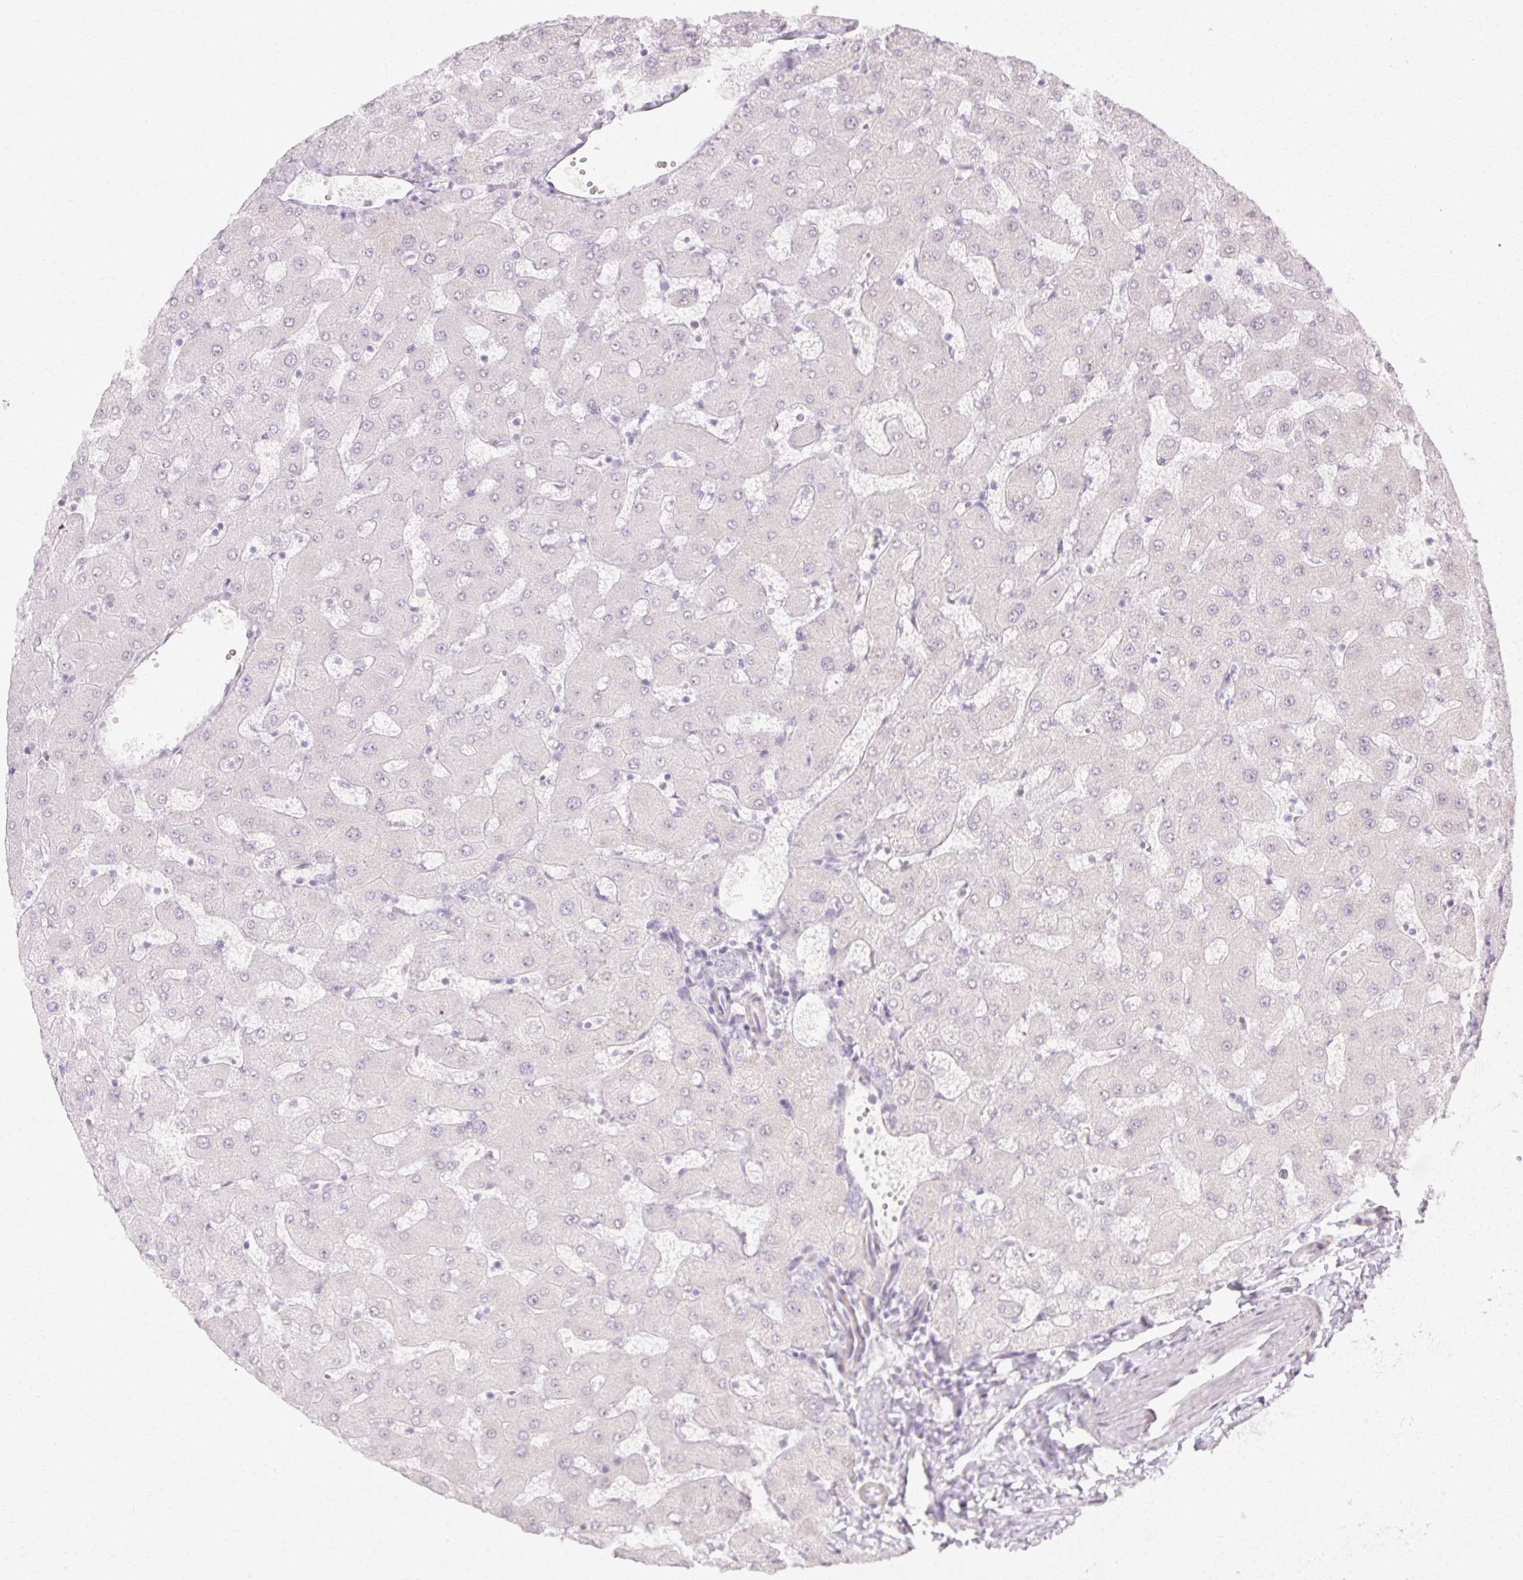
{"staining": {"intensity": "negative", "quantity": "none", "location": "none"}, "tissue": "liver", "cell_type": "Cholangiocytes", "image_type": "normal", "snomed": [{"axis": "morphology", "description": "Normal tissue, NOS"}, {"axis": "topography", "description": "Liver"}], "caption": "Protein analysis of normal liver demonstrates no significant expression in cholangiocytes.", "gene": "C3orf49", "patient": {"sex": "female", "age": 63}}